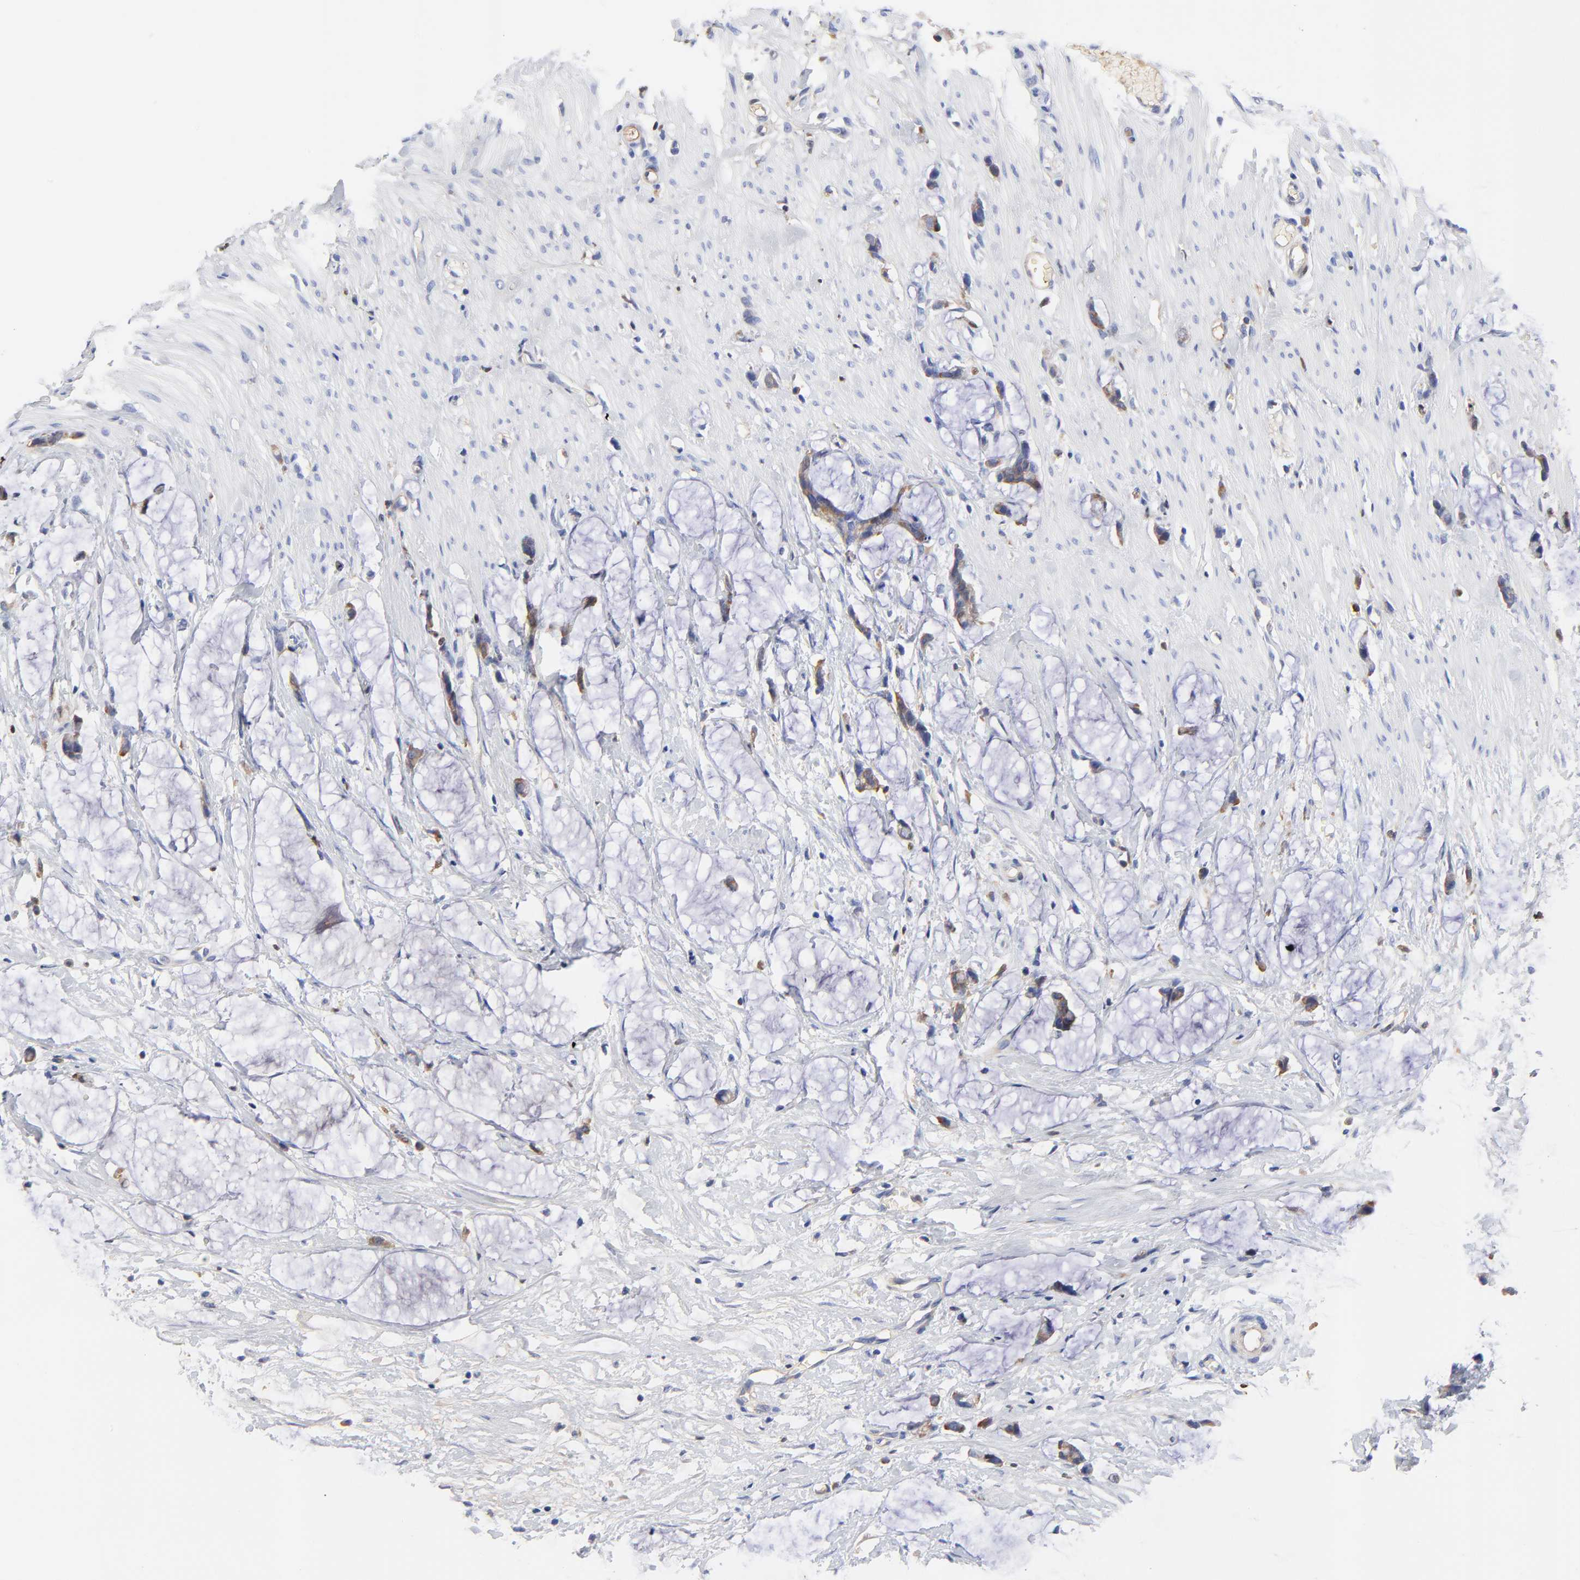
{"staining": {"intensity": "weak", "quantity": "<25%", "location": "cytoplasmic/membranous"}, "tissue": "colorectal cancer", "cell_type": "Tumor cells", "image_type": "cancer", "snomed": [{"axis": "morphology", "description": "Adenocarcinoma, NOS"}, {"axis": "topography", "description": "Colon"}], "caption": "Protein analysis of colorectal cancer shows no significant positivity in tumor cells.", "gene": "IGLV3-10", "patient": {"sex": "male", "age": 14}}